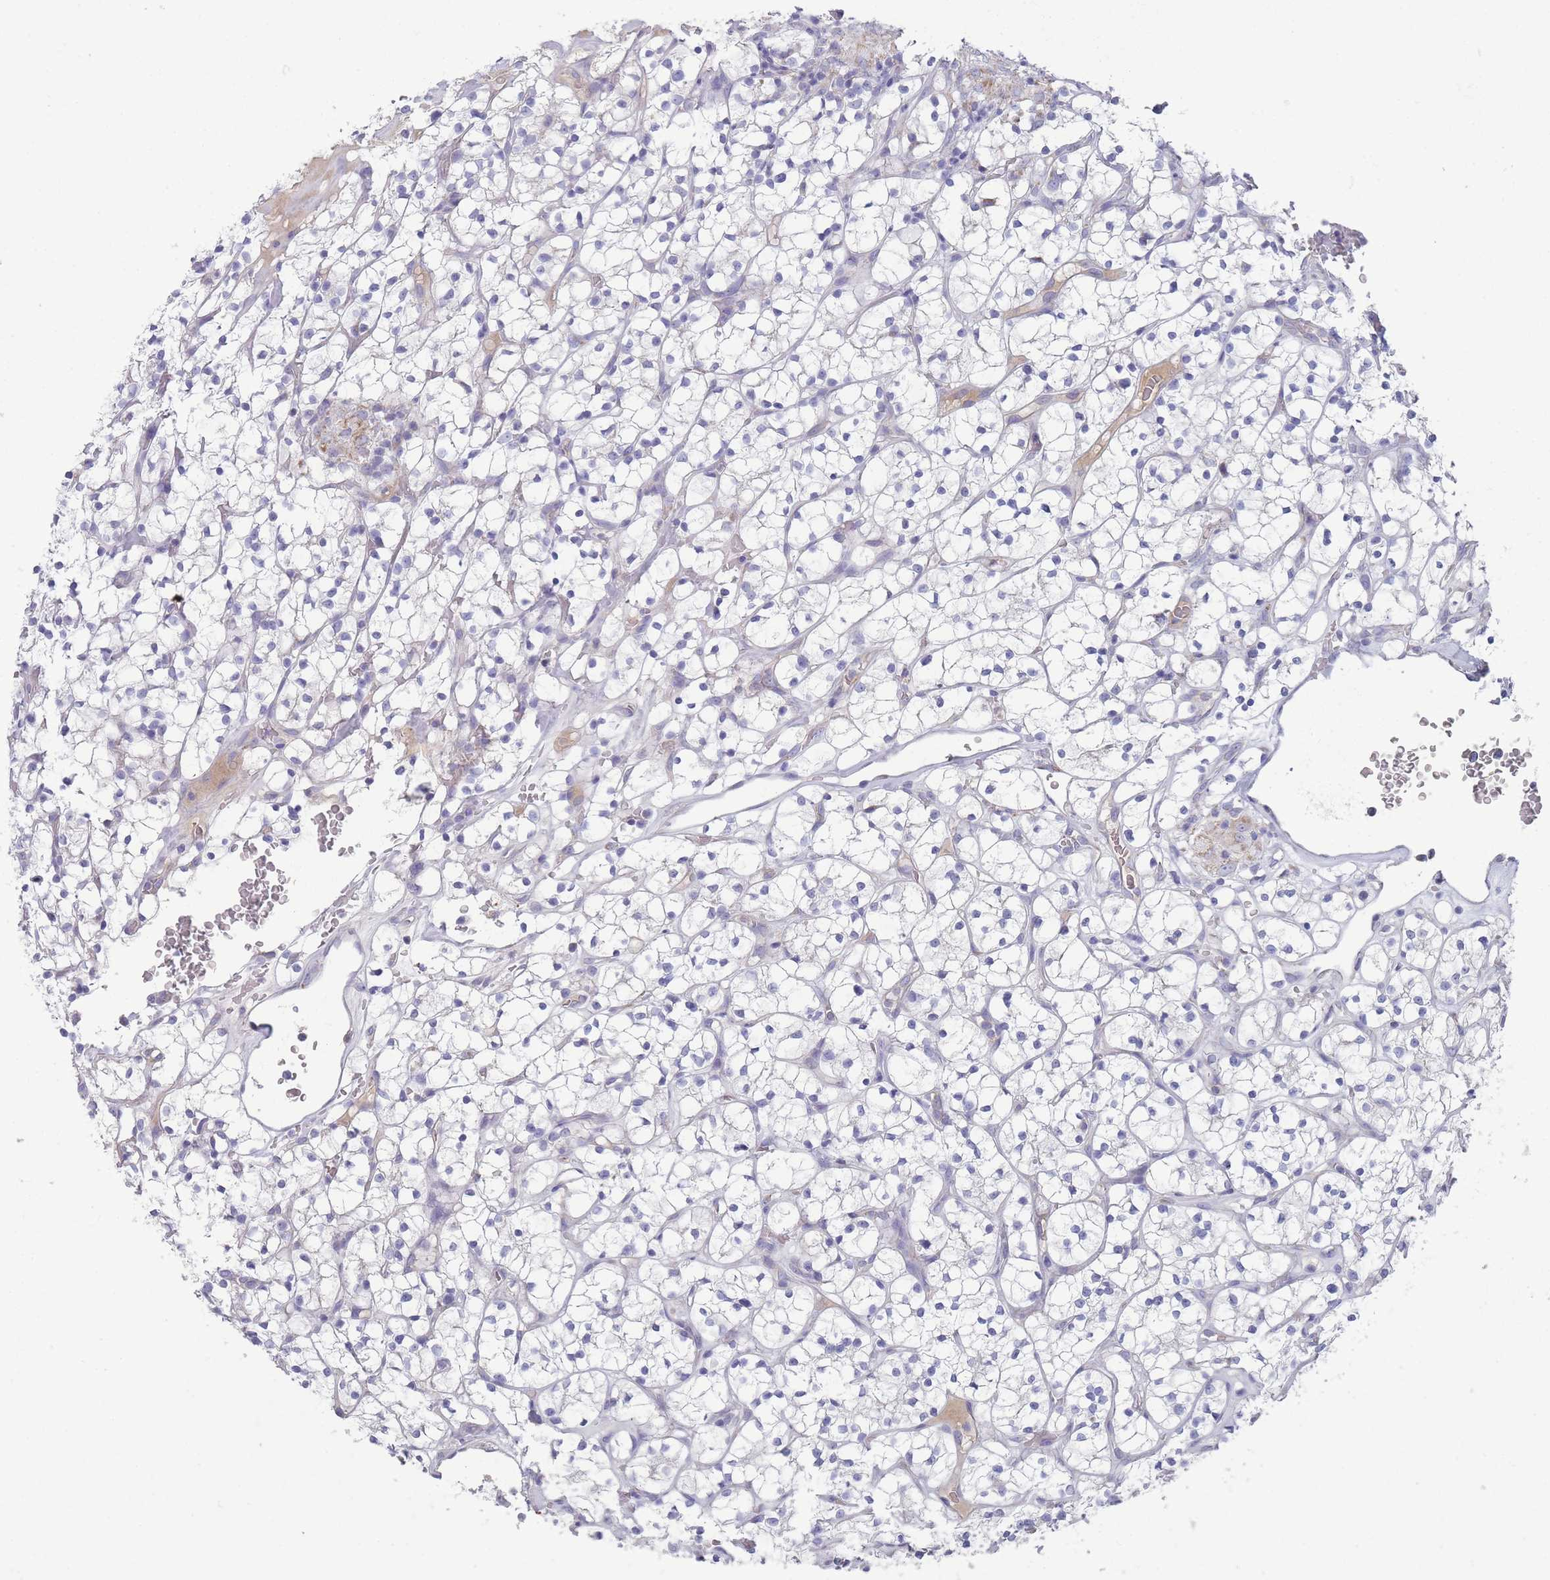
{"staining": {"intensity": "negative", "quantity": "none", "location": "none"}, "tissue": "renal cancer", "cell_type": "Tumor cells", "image_type": "cancer", "snomed": [{"axis": "morphology", "description": "Adenocarcinoma, NOS"}, {"axis": "topography", "description": "Kidney"}], "caption": "Immunohistochemistry histopathology image of human renal cancer stained for a protein (brown), which shows no staining in tumor cells.", "gene": "MRPS14", "patient": {"sex": "female", "age": 64}}